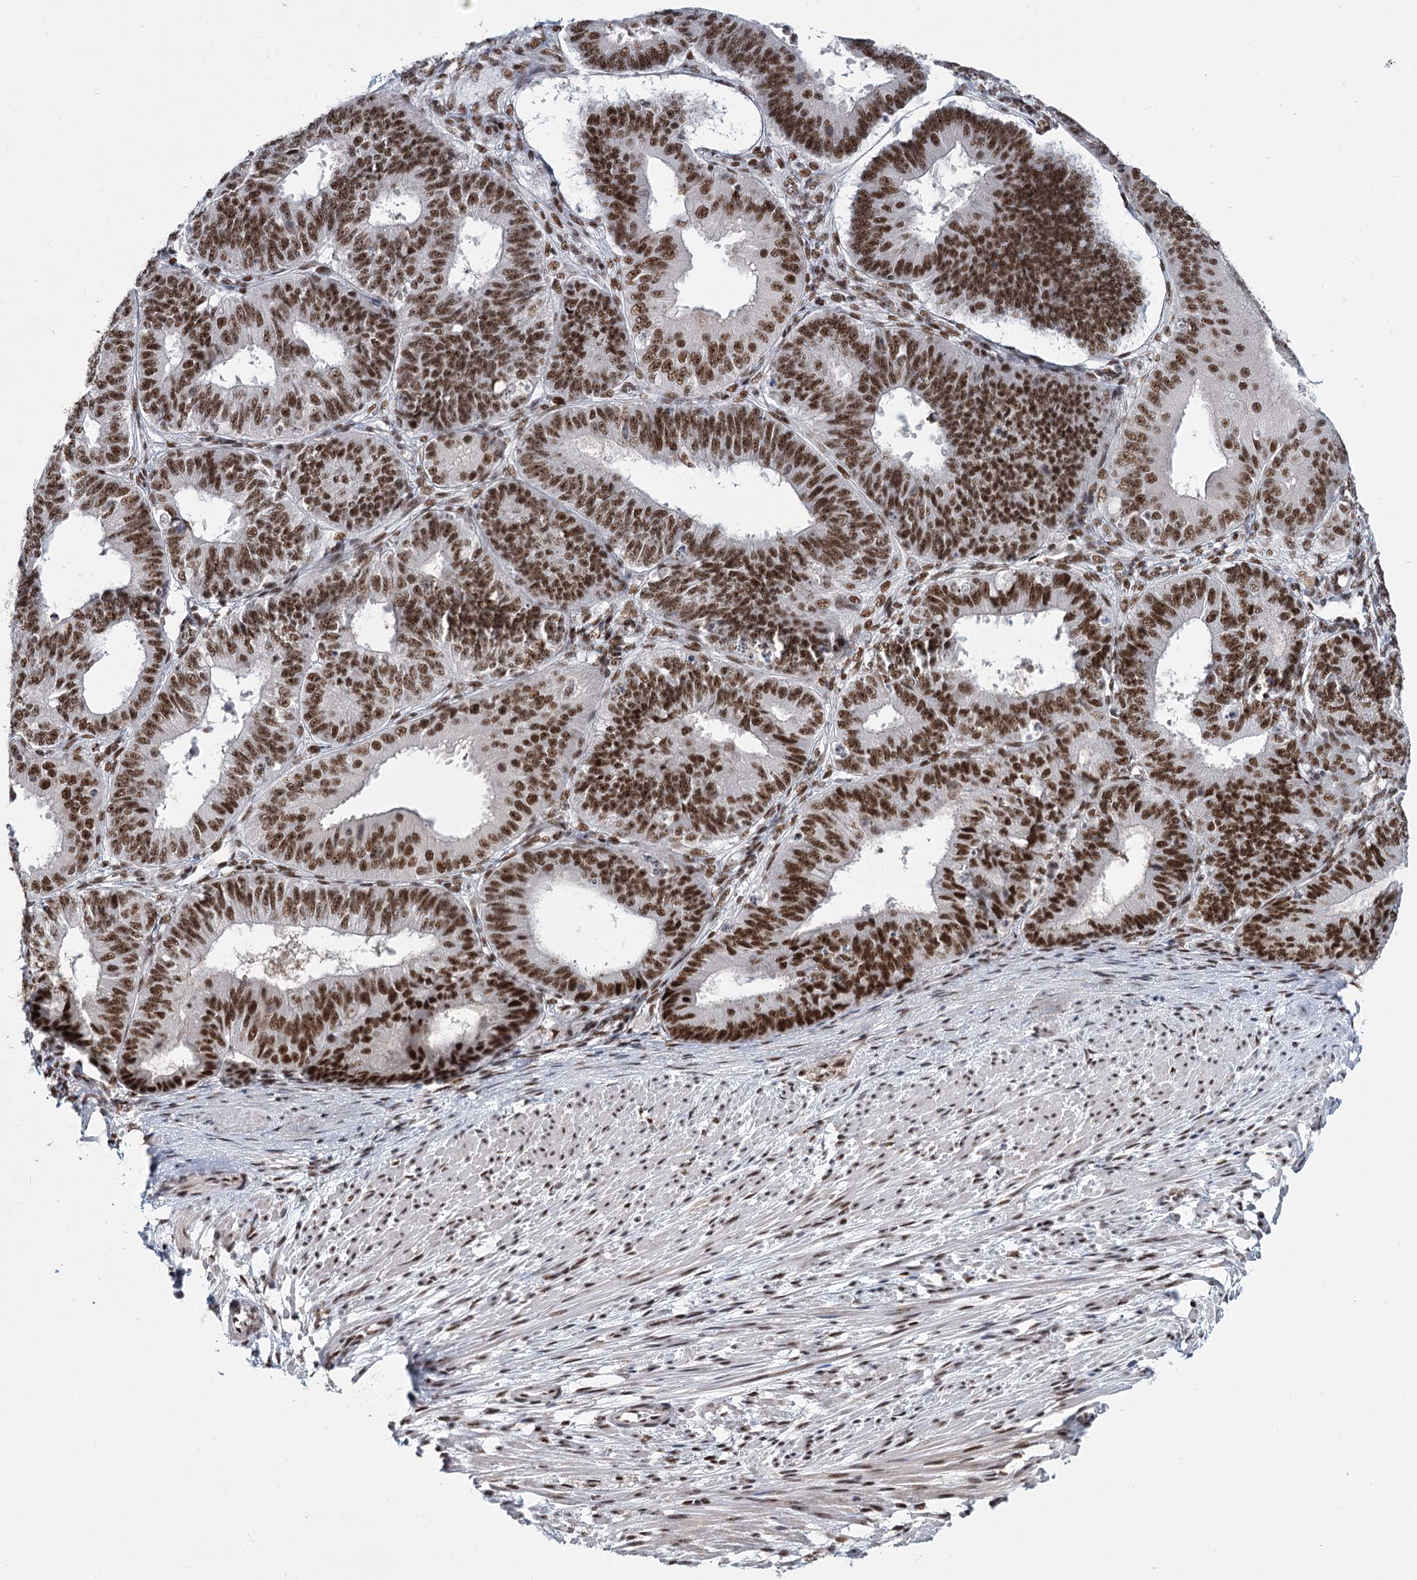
{"staining": {"intensity": "strong", "quantity": ">75%", "location": "nuclear"}, "tissue": "ovarian cancer", "cell_type": "Tumor cells", "image_type": "cancer", "snomed": [{"axis": "morphology", "description": "Carcinoma, endometroid"}, {"axis": "topography", "description": "Appendix"}, {"axis": "topography", "description": "Ovary"}], "caption": "This photomicrograph exhibits immunohistochemistry (IHC) staining of ovarian endometroid carcinoma, with high strong nuclear staining in approximately >75% of tumor cells.", "gene": "SCAF8", "patient": {"sex": "female", "age": 42}}